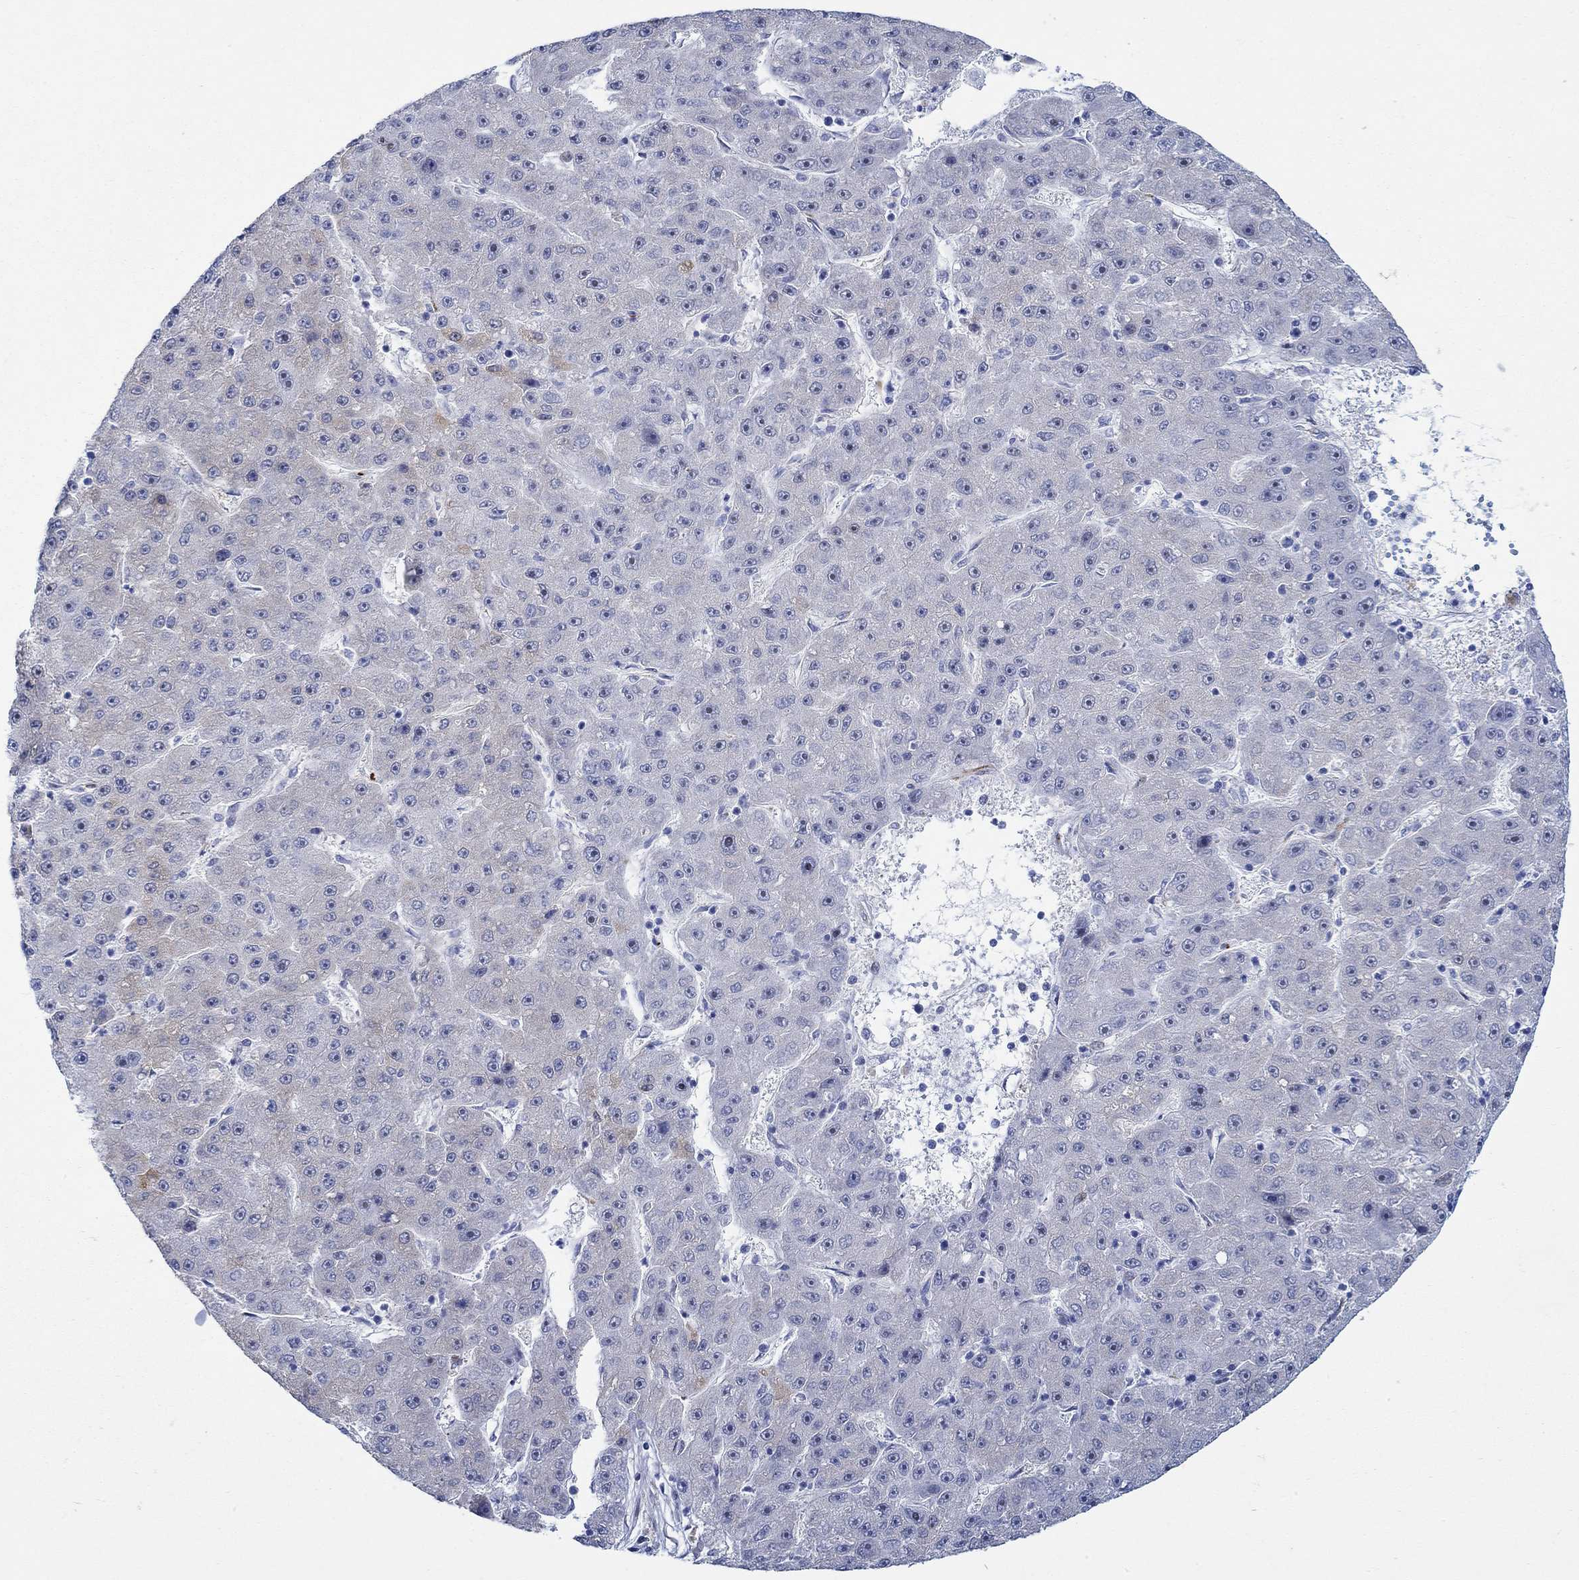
{"staining": {"intensity": "weak", "quantity": "<25%", "location": "cytoplasmic/membranous"}, "tissue": "liver cancer", "cell_type": "Tumor cells", "image_type": "cancer", "snomed": [{"axis": "morphology", "description": "Carcinoma, Hepatocellular, NOS"}, {"axis": "topography", "description": "Liver"}], "caption": "Immunohistochemistry of liver cancer (hepatocellular carcinoma) demonstrates no expression in tumor cells.", "gene": "KSR2", "patient": {"sex": "male", "age": 67}}